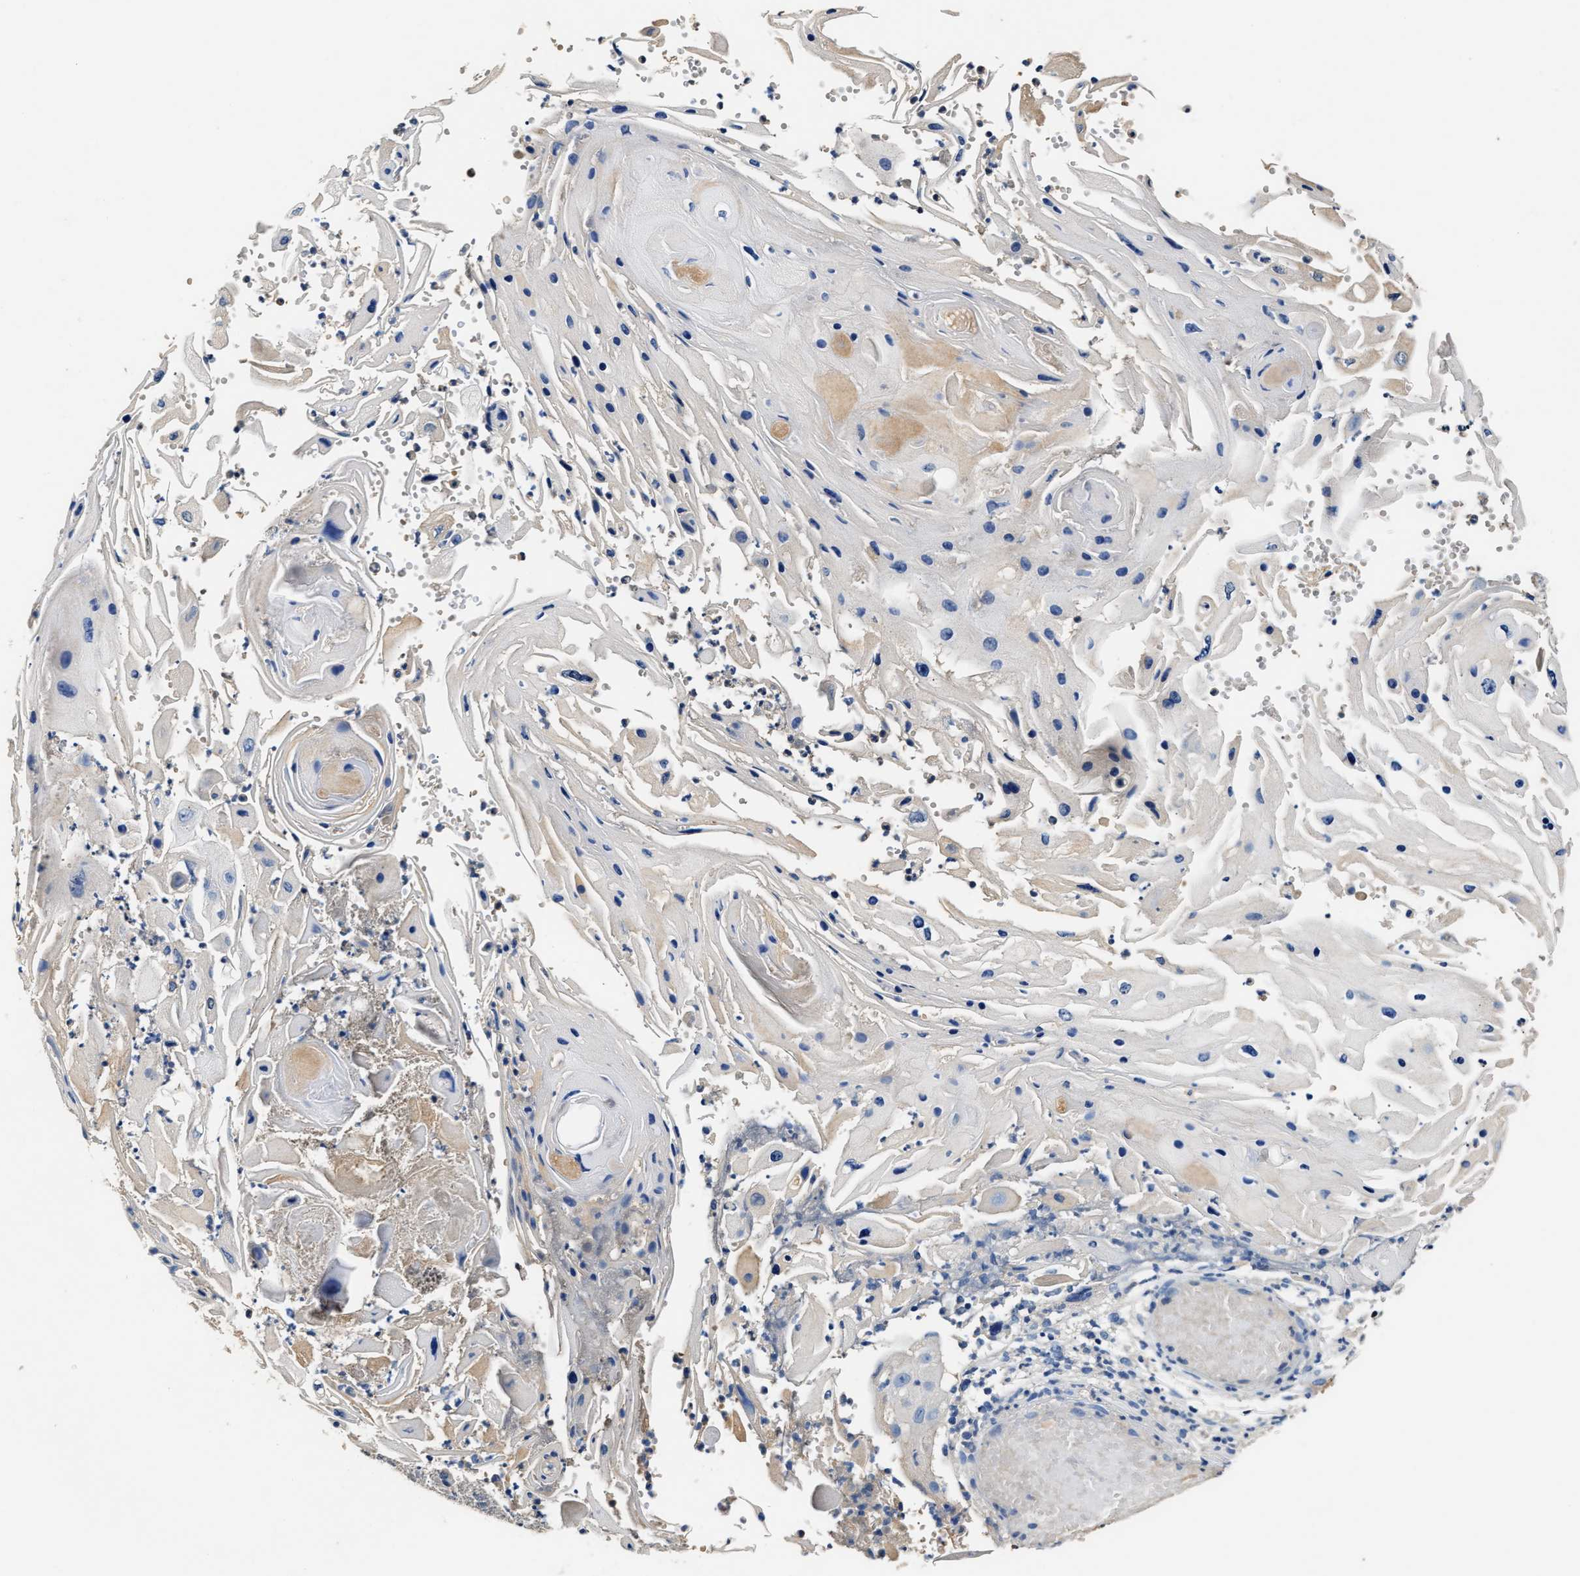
{"staining": {"intensity": "negative", "quantity": "none", "location": "none"}, "tissue": "skin cancer", "cell_type": "Tumor cells", "image_type": "cancer", "snomed": [{"axis": "morphology", "description": "Squamous cell carcinoma, NOS"}, {"axis": "topography", "description": "Skin"}], "caption": "Skin squamous cell carcinoma was stained to show a protein in brown. There is no significant expression in tumor cells.", "gene": "SLCO2B1", "patient": {"sex": "female", "age": 44}}